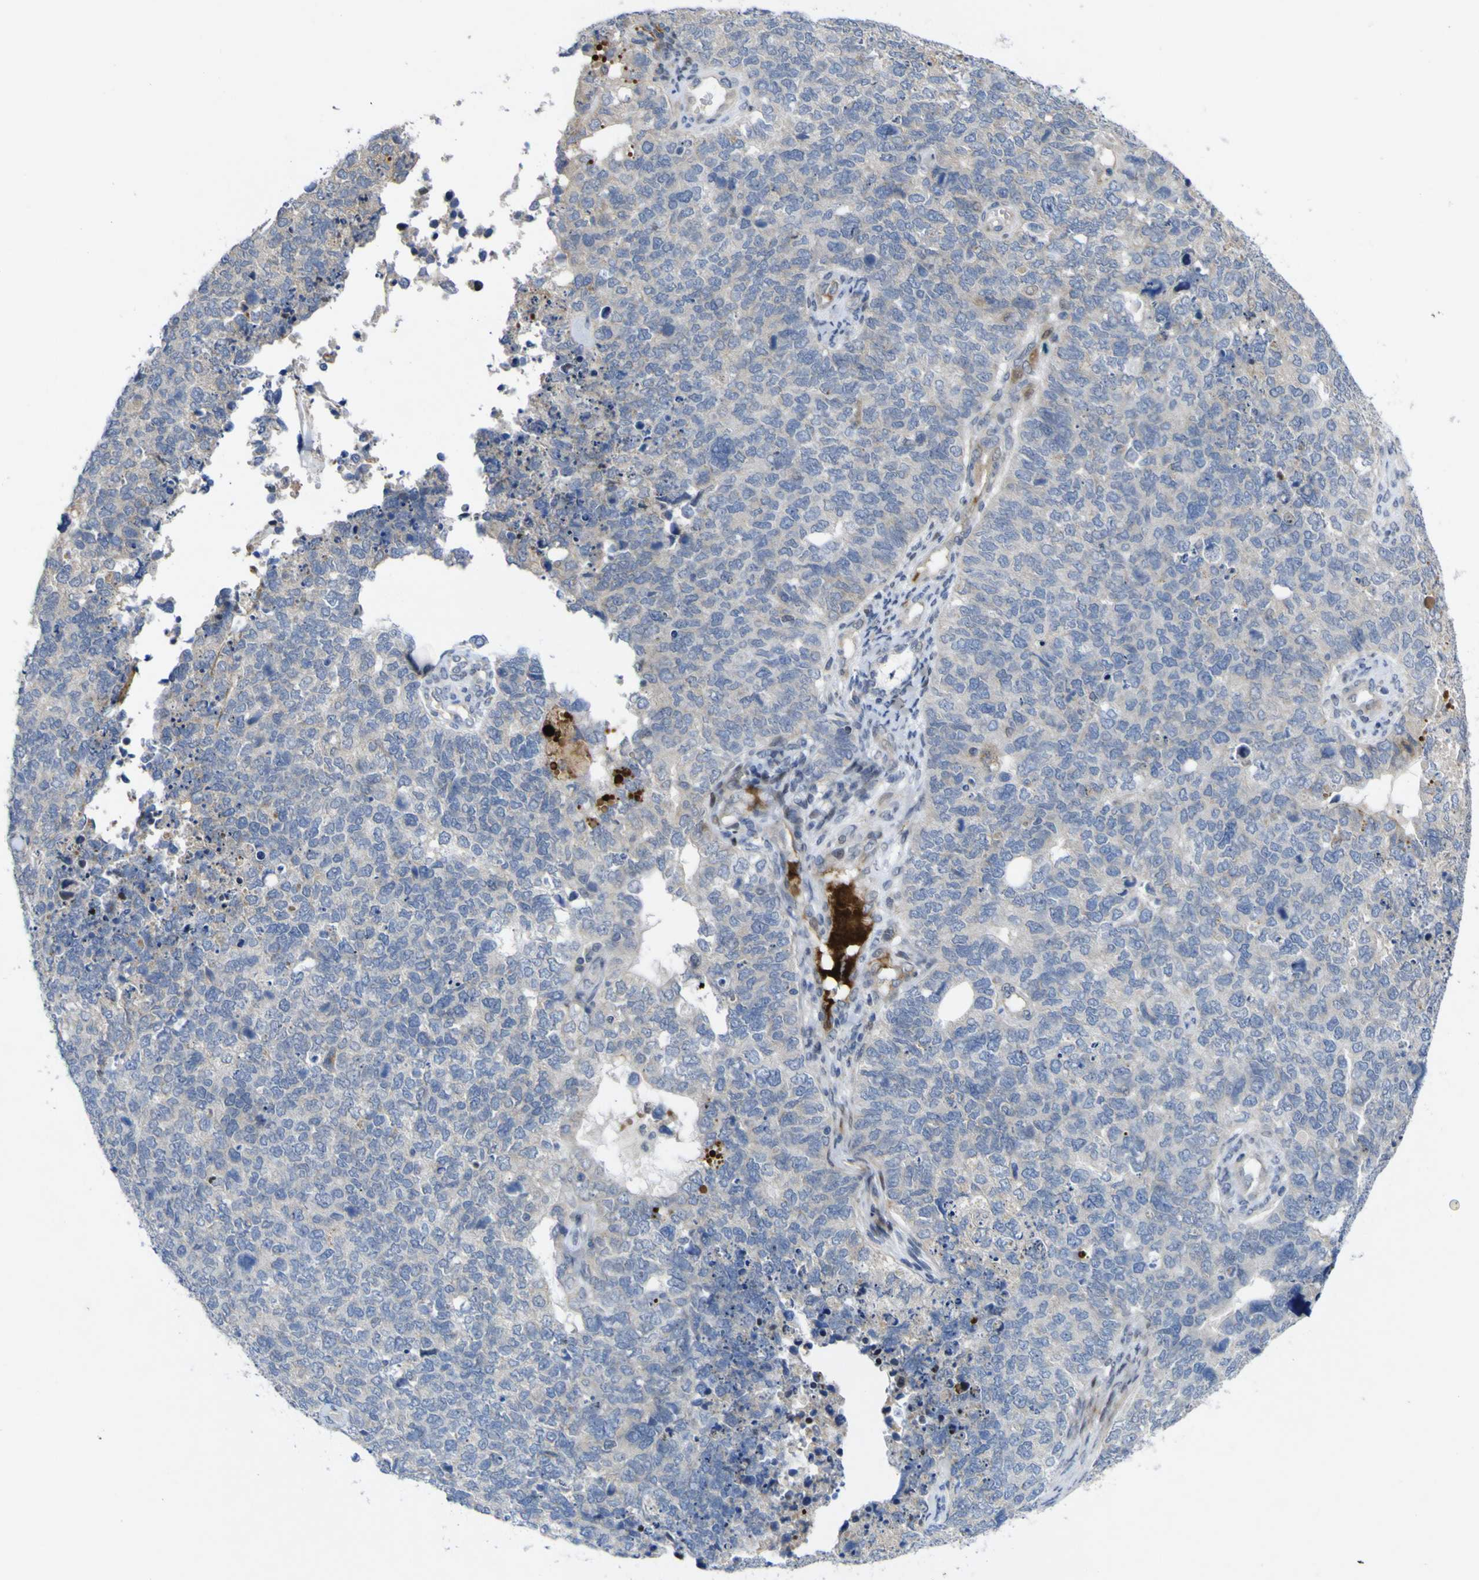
{"staining": {"intensity": "weak", "quantity": "<25%", "location": "cytoplasmic/membranous"}, "tissue": "cervical cancer", "cell_type": "Tumor cells", "image_type": "cancer", "snomed": [{"axis": "morphology", "description": "Squamous cell carcinoma, NOS"}, {"axis": "topography", "description": "Cervix"}], "caption": "High power microscopy image of an IHC micrograph of cervical squamous cell carcinoma, revealing no significant staining in tumor cells.", "gene": "NAV1", "patient": {"sex": "female", "age": 63}}